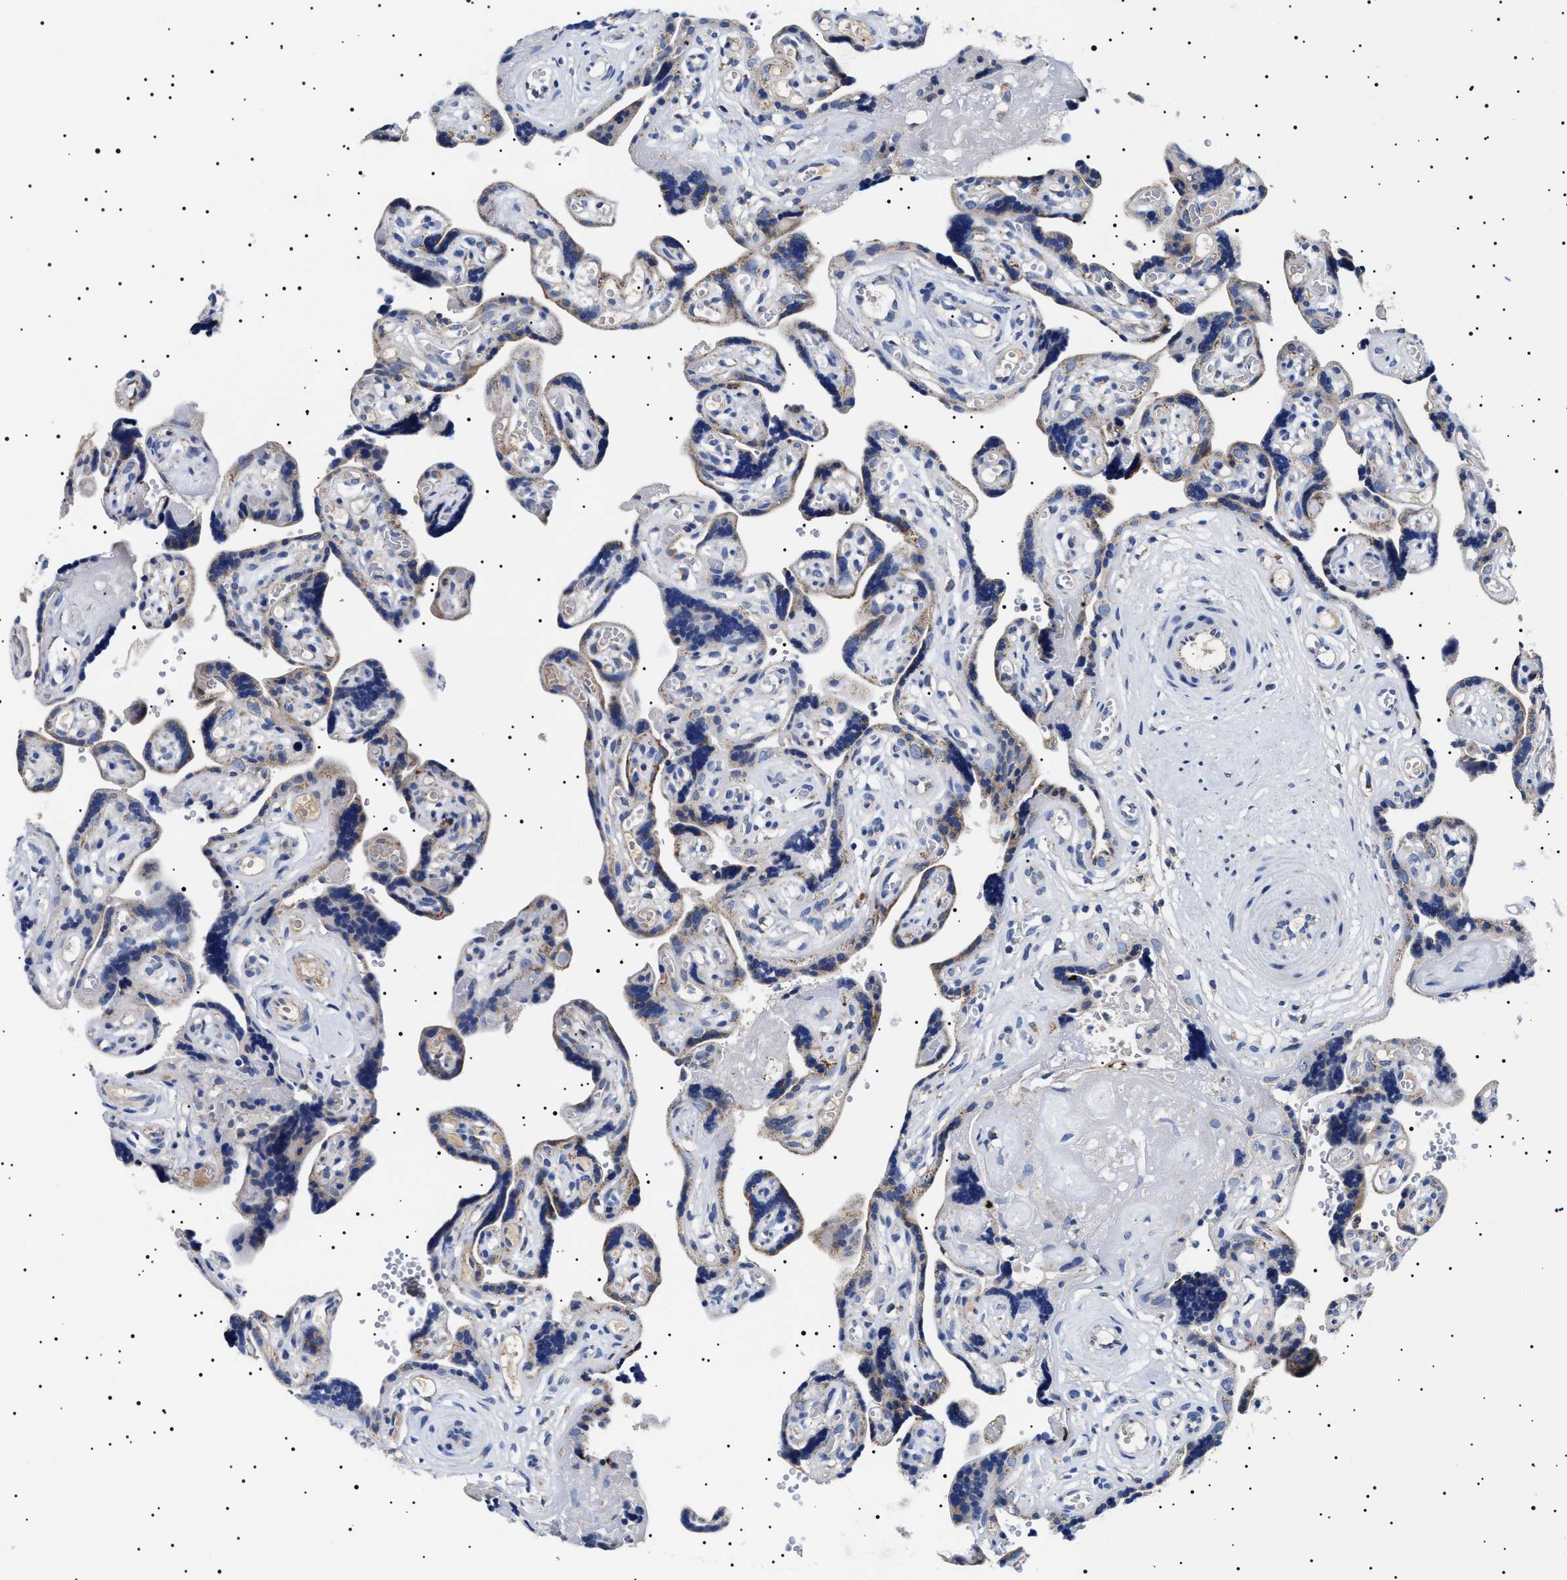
{"staining": {"intensity": "weak", "quantity": "<25%", "location": "cytoplasmic/membranous"}, "tissue": "placenta", "cell_type": "Decidual cells", "image_type": "normal", "snomed": [{"axis": "morphology", "description": "Normal tissue, NOS"}, {"axis": "topography", "description": "Placenta"}], "caption": "Micrograph shows no protein staining in decidual cells of benign placenta.", "gene": "CHRDL2", "patient": {"sex": "female", "age": 30}}